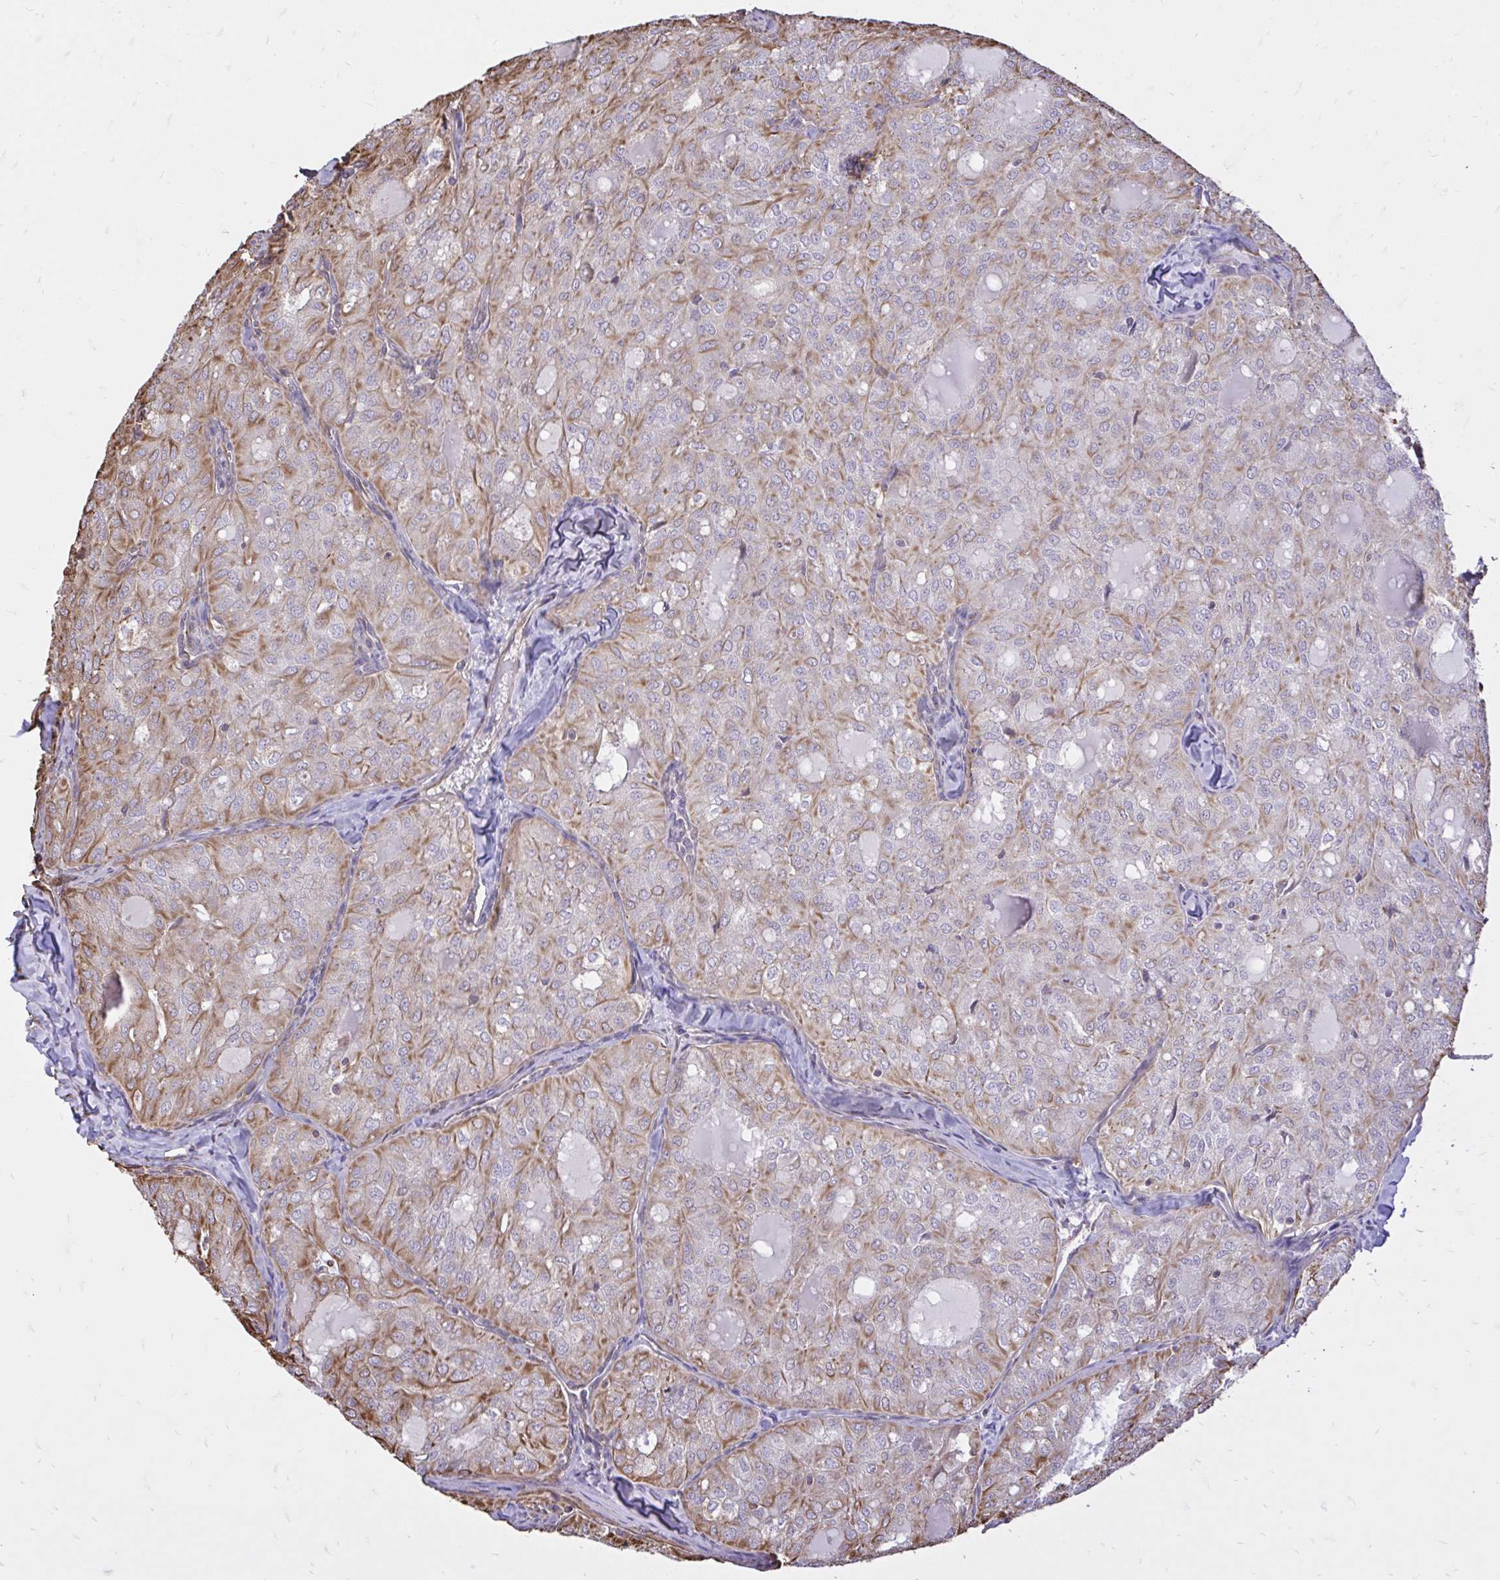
{"staining": {"intensity": "moderate", "quantity": "25%-75%", "location": "cytoplasmic/membranous"}, "tissue": "thyroid cancer", "cell_type": "Tumor cells", "image_type": "cancer", "snomed": [{"axis": "morphology", "description": "Follicular adenoma carcinoma, NOS"}, {"axis": "topography", "description": "Thyroid gland"}], "caption": "Tumor cells demonstrate moderate cytoplasmic/membranous staining in approximately 25%-75% of cells in thyroid cancer (follicular adenoma carcinoma).", "gene": "RNF103", "patient": {"sex": "male", "age": 75}}